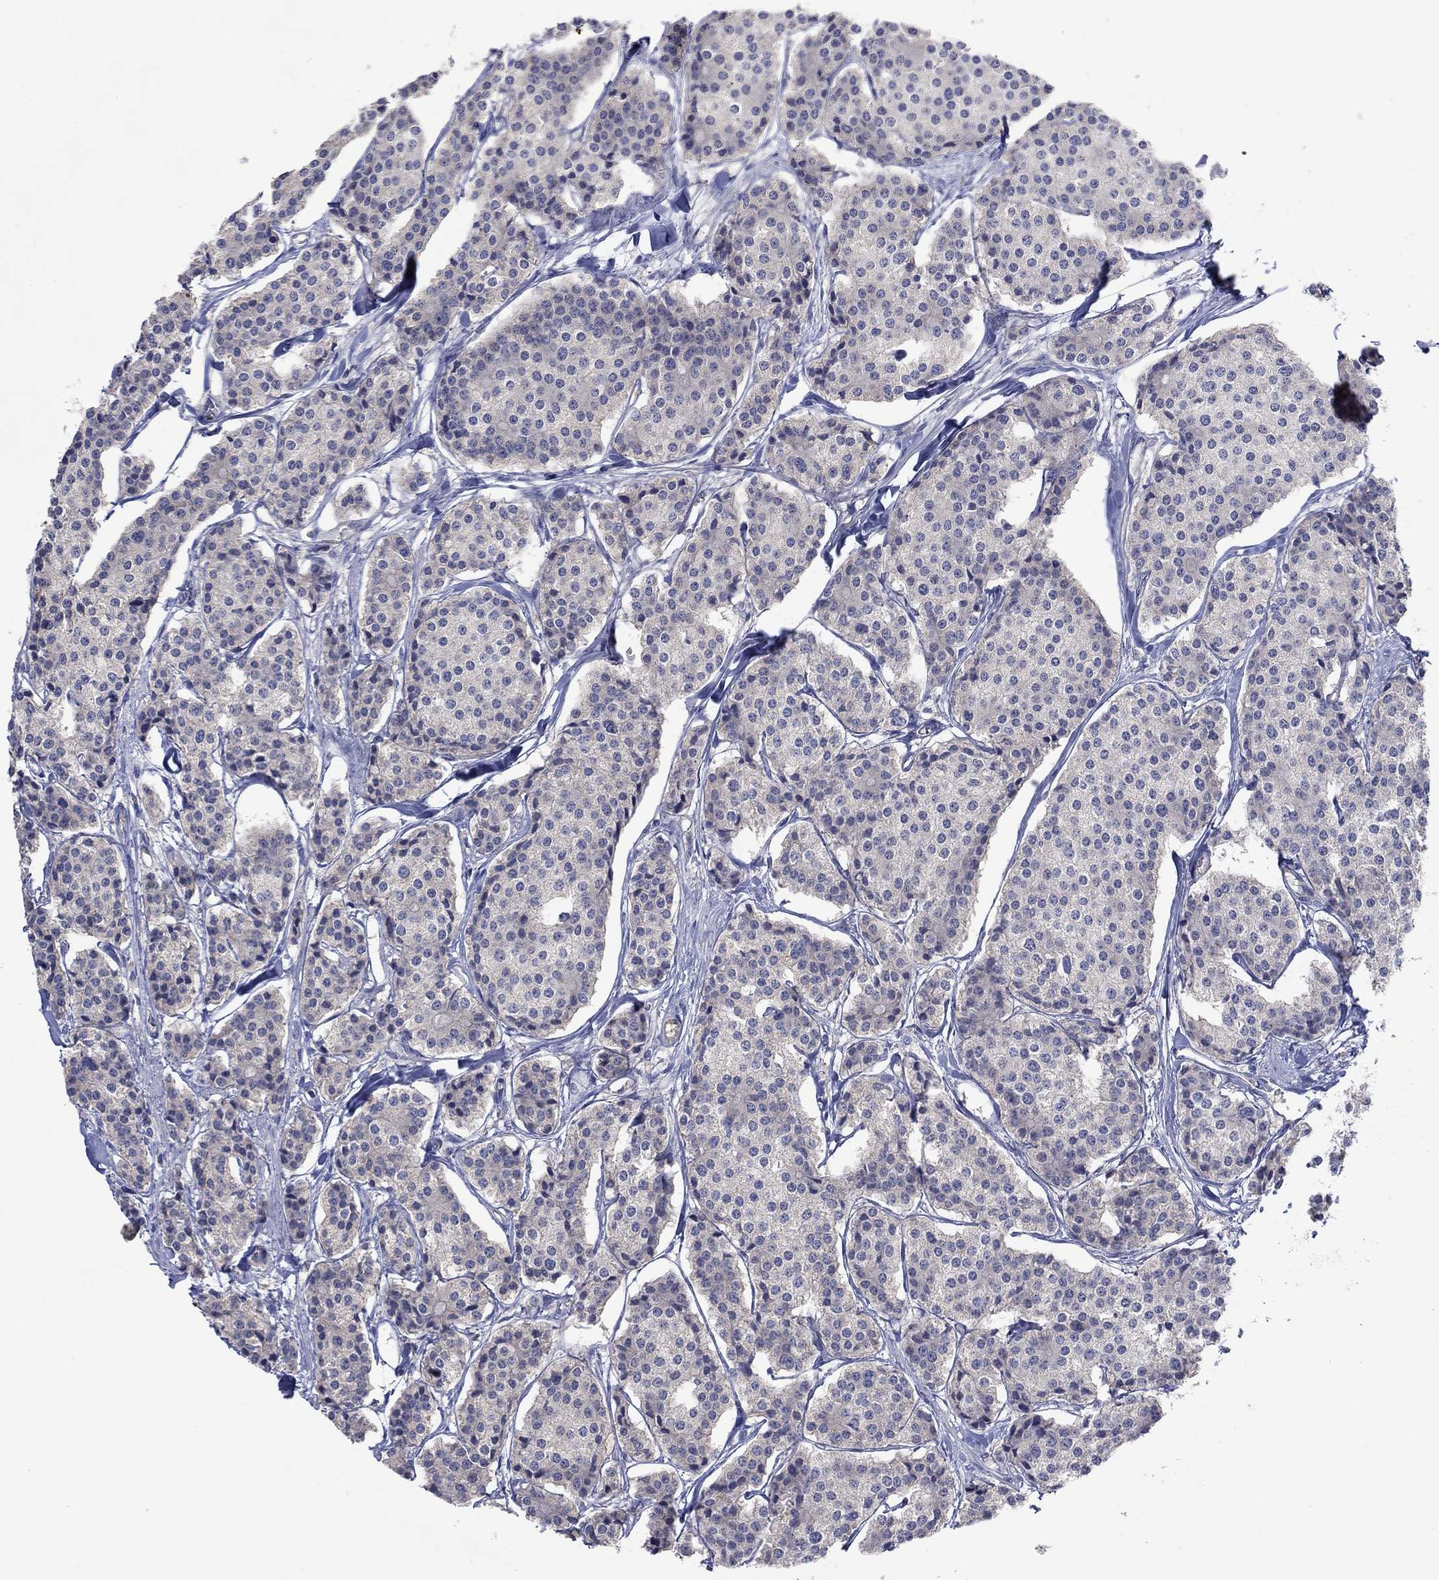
{"staining": {"intensity": "negative", "quantity": "none", "location": "none"}, "tissue": "carcinoid", "cell_type": "Tumor cells", "image_type": "cancer", "snomed": [{"axis": "morphology", "description": "Carcinoid, malignant, NOS"}, {"axis": "topography", "description": "Small intestine"}], "caption": "Immunohistochemistry micrograph of human carcinoid stained for a protein (brown), which displays no positivity in tumor cells.", "gene": "PLCL2", "patient": {"sex": "female", "age": 65}}